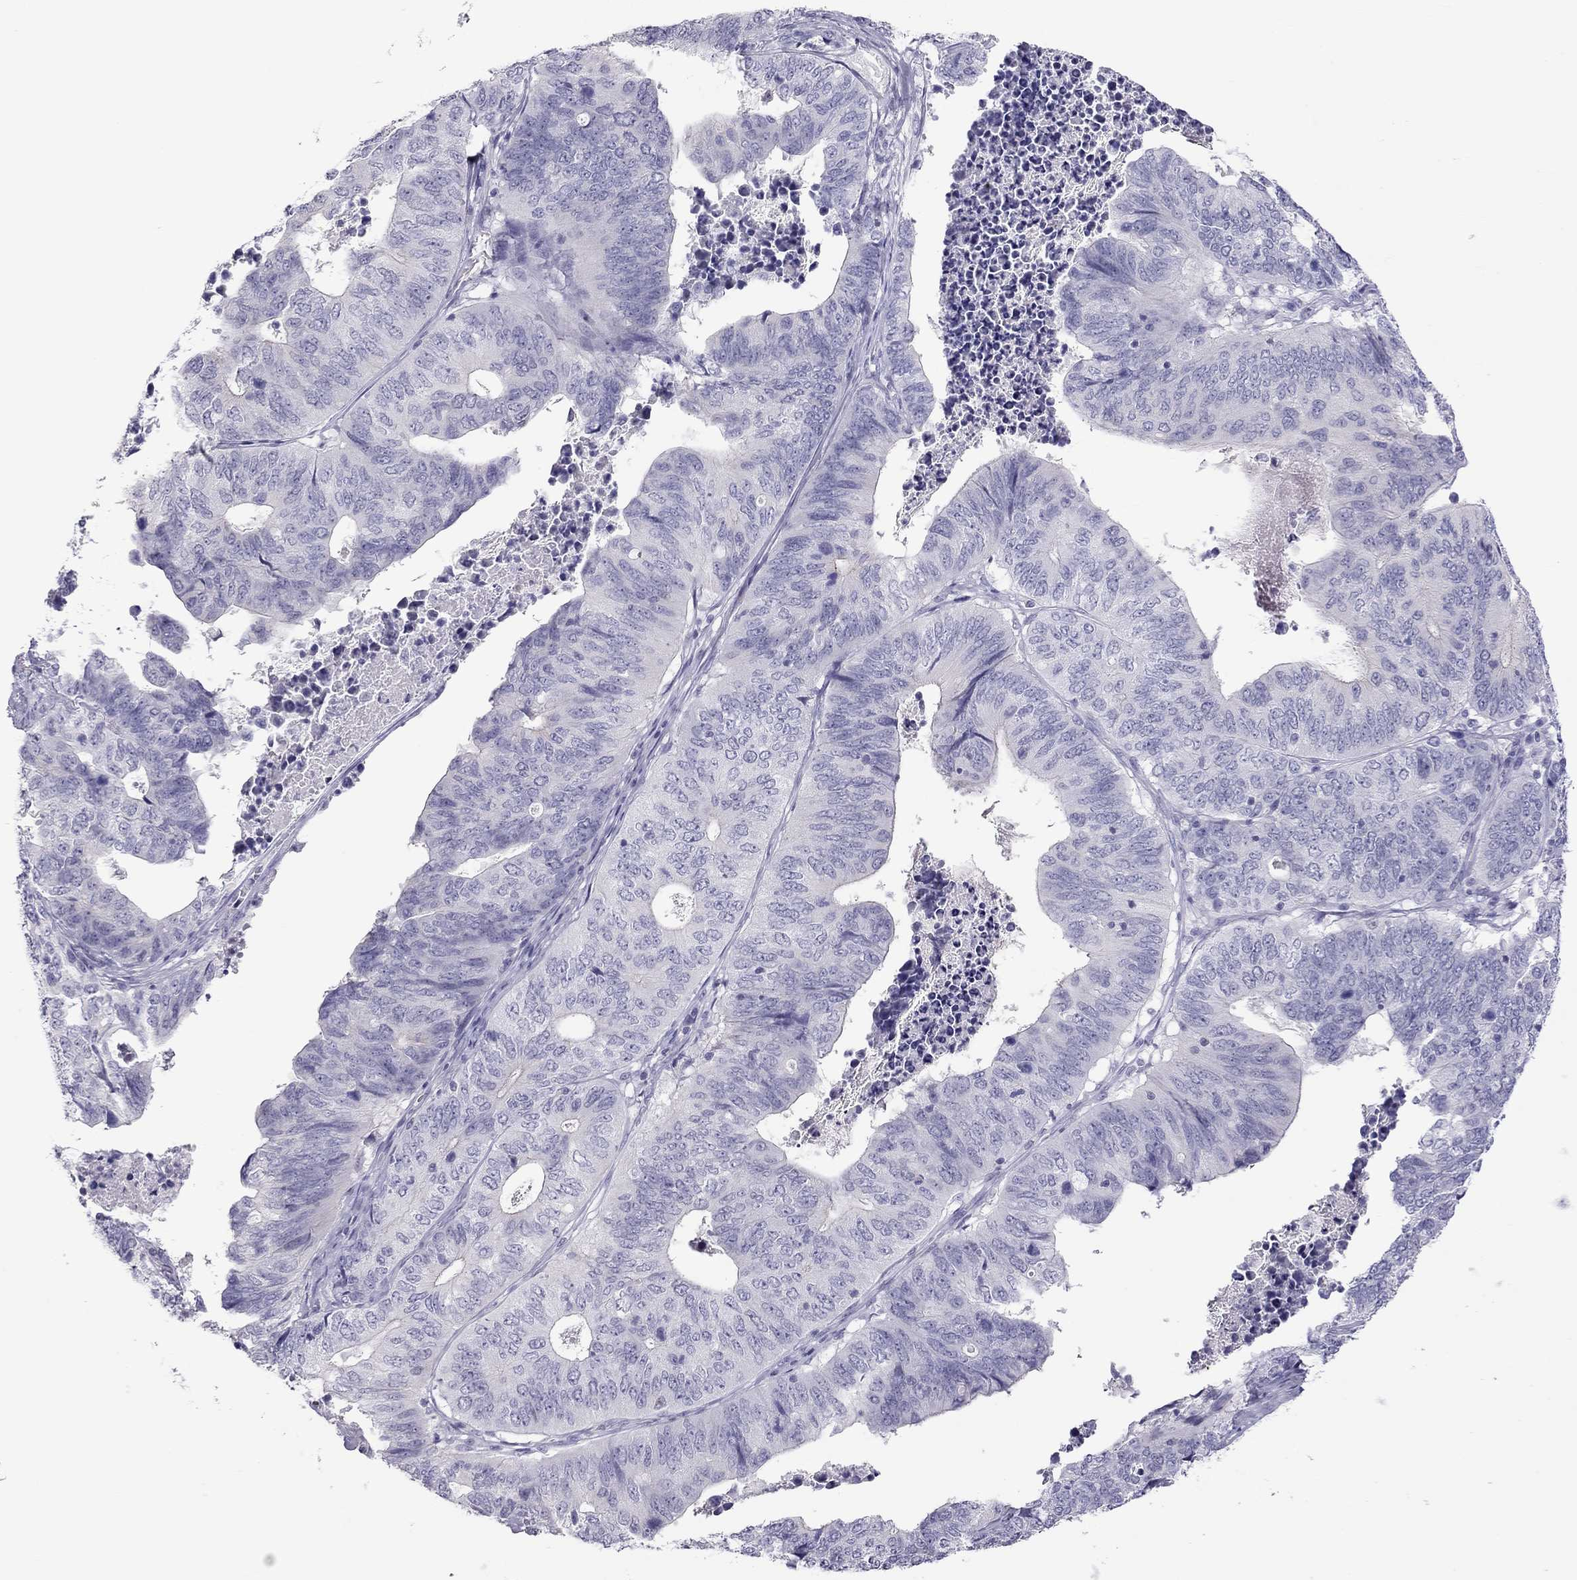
{"staining": {"intensity": "negative", "quantity": "none", "location": "none"}, "tissue": "stomach cancer", "cell_type": "Tumor cells", "image_type": "cancer", "snomed": [{"axis": "morphology", "description": "Adenocarcinoma, NOS"}, {"axis": "topography", "description": "Stomach, upper"}], "caption": "Tumor cells show no significant staining in stomach cancer (adenocarcinoma). Nuclei are stained in blue.", "gene": "TEX14", "patient": {"sex": "female", "age": 67}}